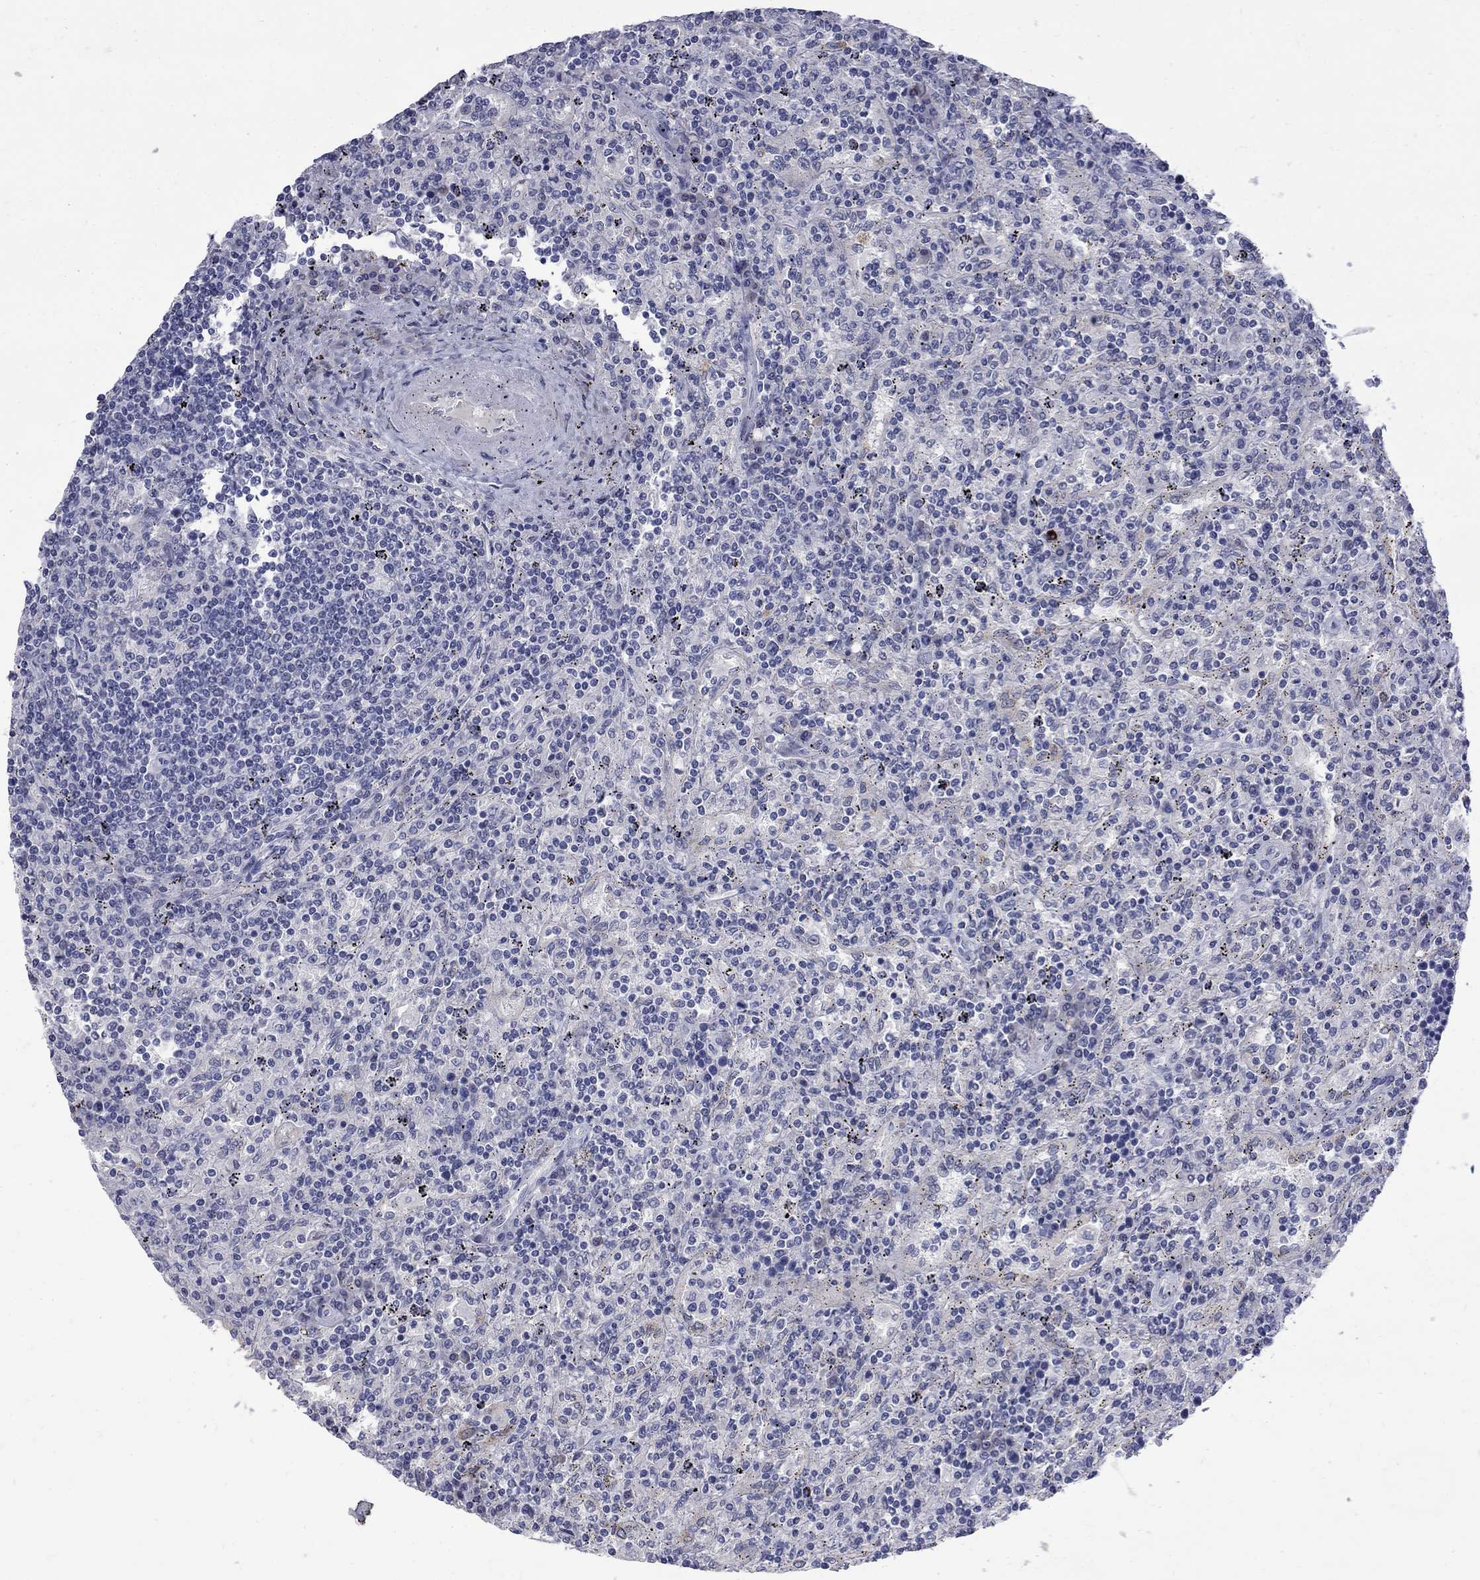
{"staining": {"intensity": "negative", "quantity": "none", "location": "none"}, "tissue": "lymphoma", "cell_type": "Tumor cells", "image_type": "cancer", "snomed": [{"axis": "morphology", "description": "Malignant lymphoma, non-Hodgkin's type, Low grade"}, {"axis": "topography", "description": "Spleen"}], "caption": "A histopathology image of human low-grade malignant lymphoma, non-Hodgkin's type is negative for staining in tumor cells. (Stains: DAB (3,3'-diaminobenzidine) IHC with hematoxylin counter stain, Microscopy: brightfield microscopy at high magnification).", "gene": "CTNND2", "patient": {"sex": "male", "age": 62}}